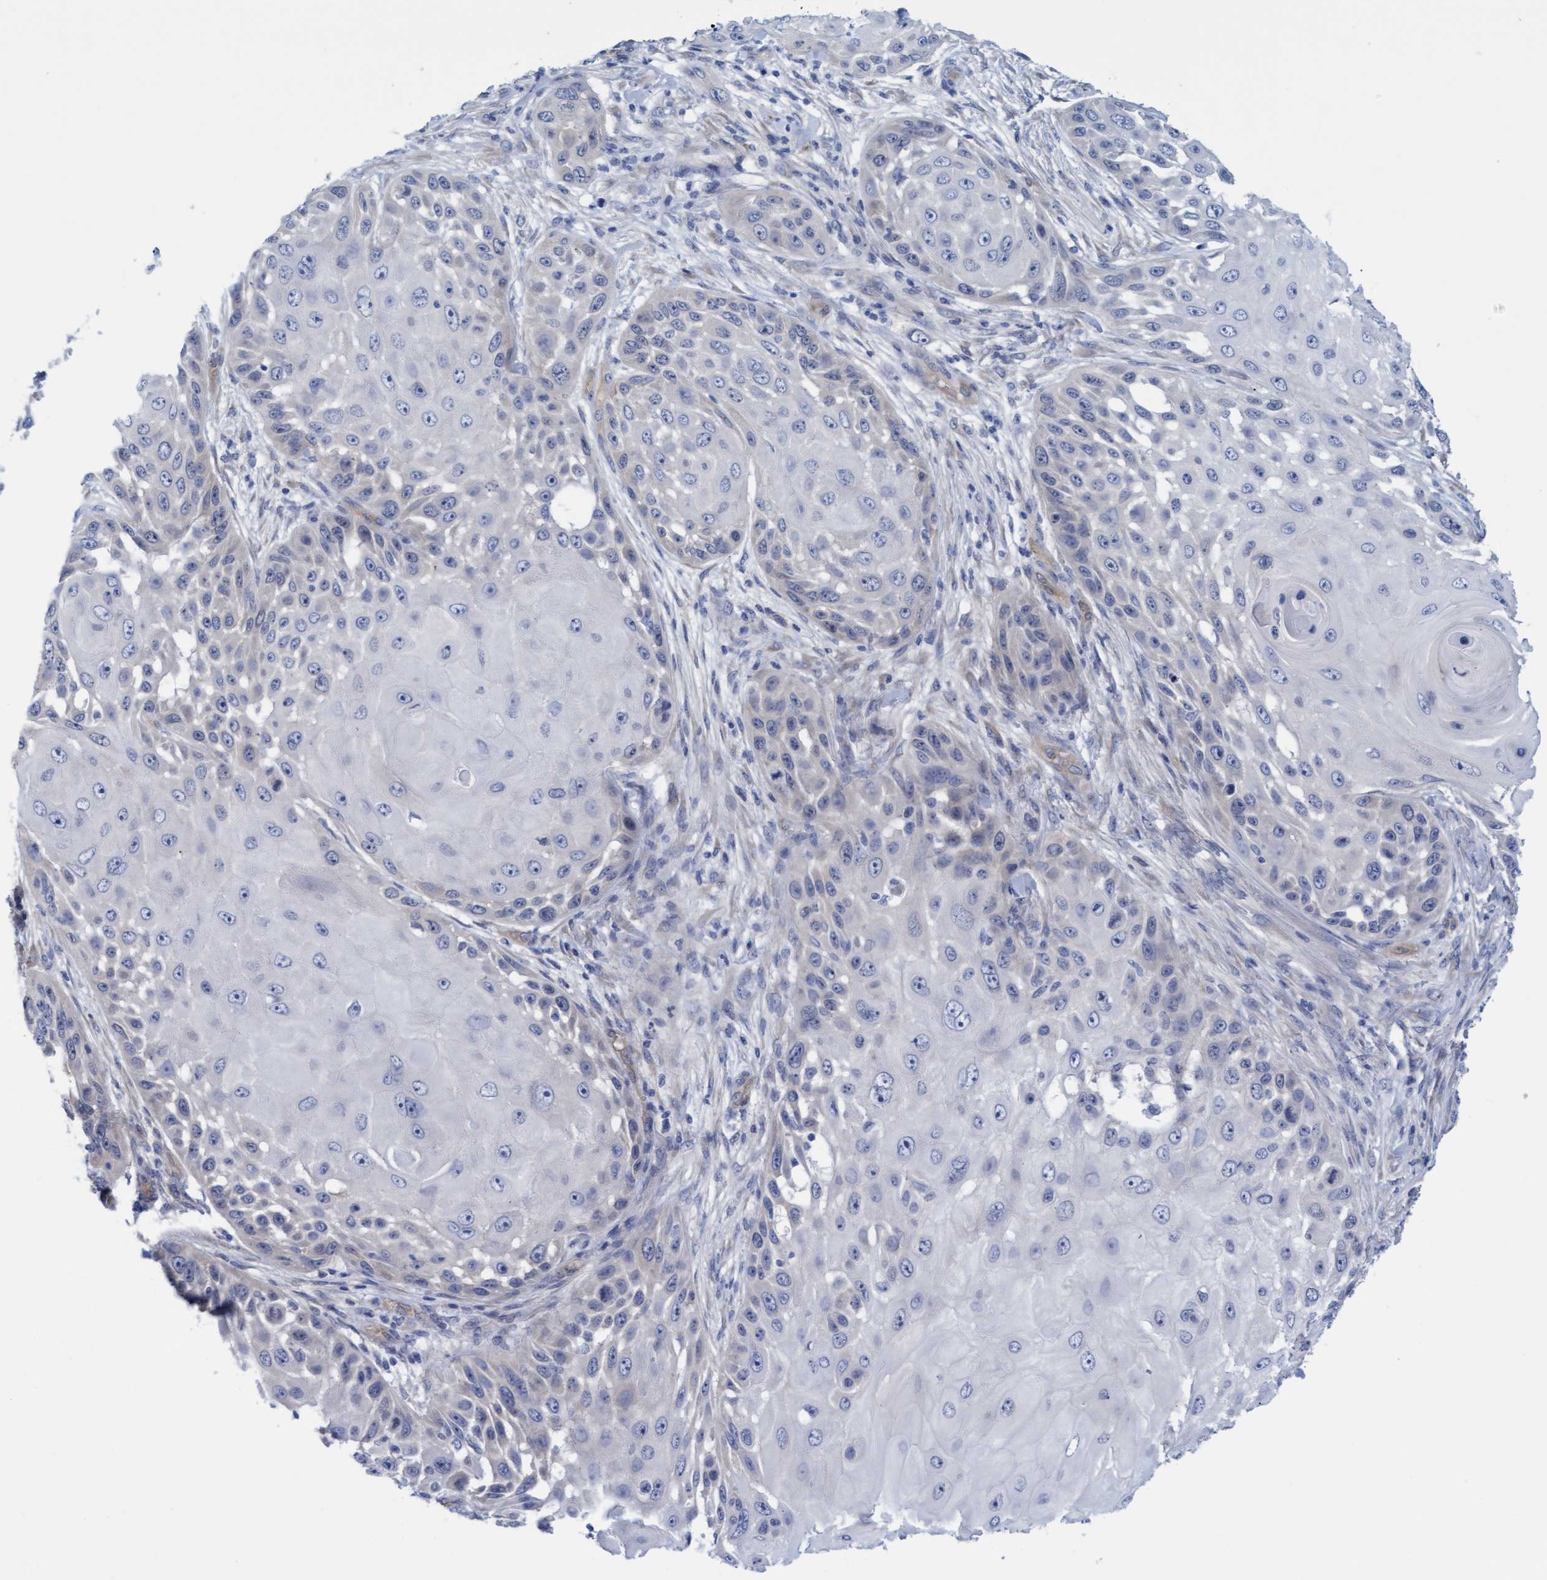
{"staining": {"intensity": "negative", "quantity": "none", "location": "none"}, "tissue": "skin cancer", "cell_type": "Tumor cells", "image_type": "cancer", "snomed": [{"axis": "morphology", "description": "Squamous cell carcinoma, NOS"}, {"axis": "topography", "description": "Skin"}], "caption": "This is a image of immunohistochemistry (IHC) staining of squamous cell carcinoma (skin), which shows no positivity in tumor cells.", "gene": "STXBP1", "patient": {"sex": "female", "age": 44}}